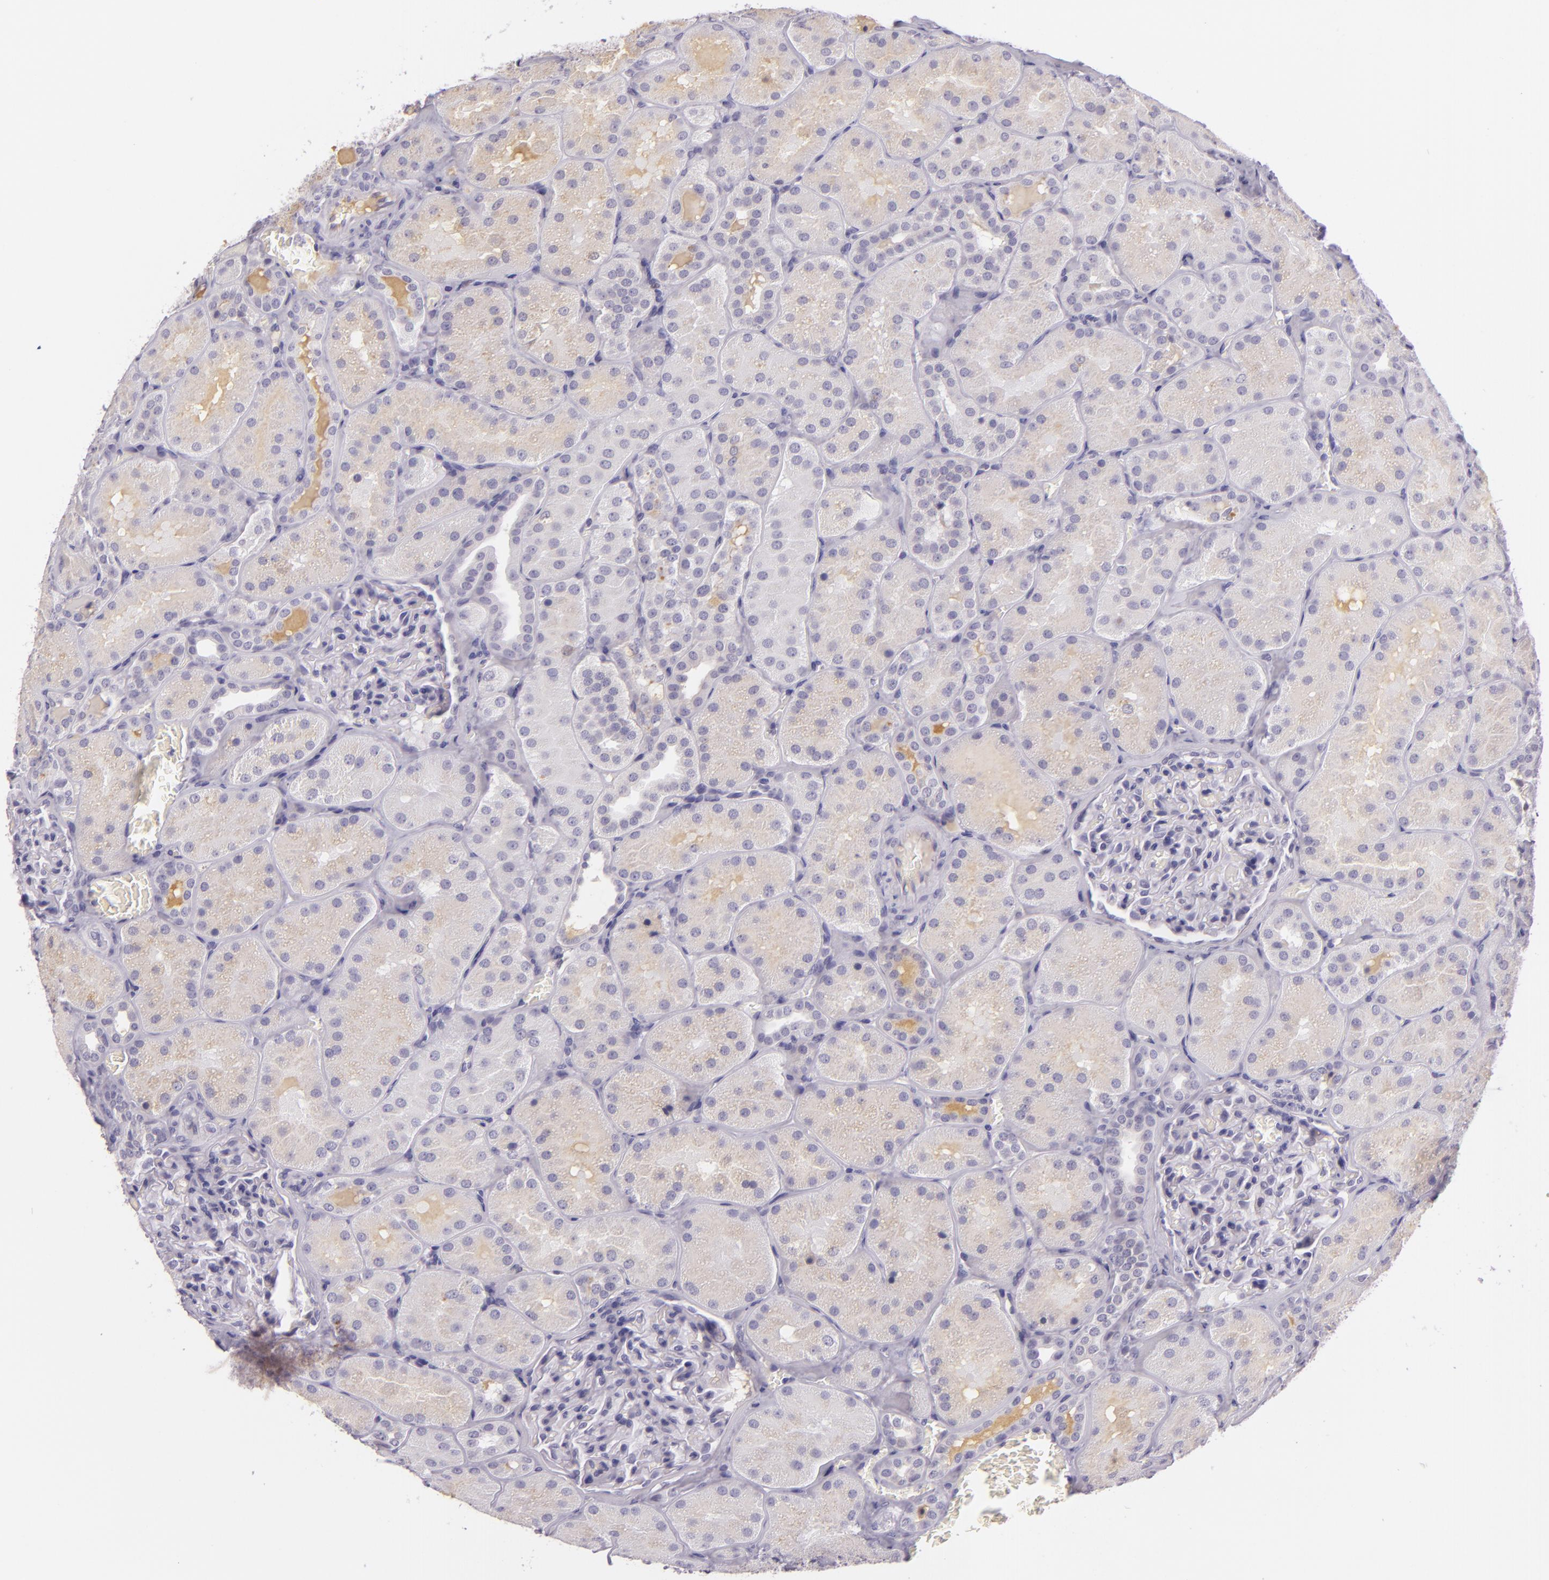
{"staining": {"intensity": "negative", "quantity": "none", "location": "none"}, "tissue": "kidney", "cell_type": "Cells in glomeruli", "image_type": "normal", "snomed": [{"axis": "morphology", "description": "Normal tissue, NOS"}, {"axis": "topography", "description": "Kidney"}], "caption": "Cells in glomeruli are negative for brown protein staining in unremarkable kidney. The staining is performed using DAB brown chromogen with nuclei counter-stained in using hematoxylin.", "gene": "CHEK2", "patient": {"sex": "male", "age": 28}}